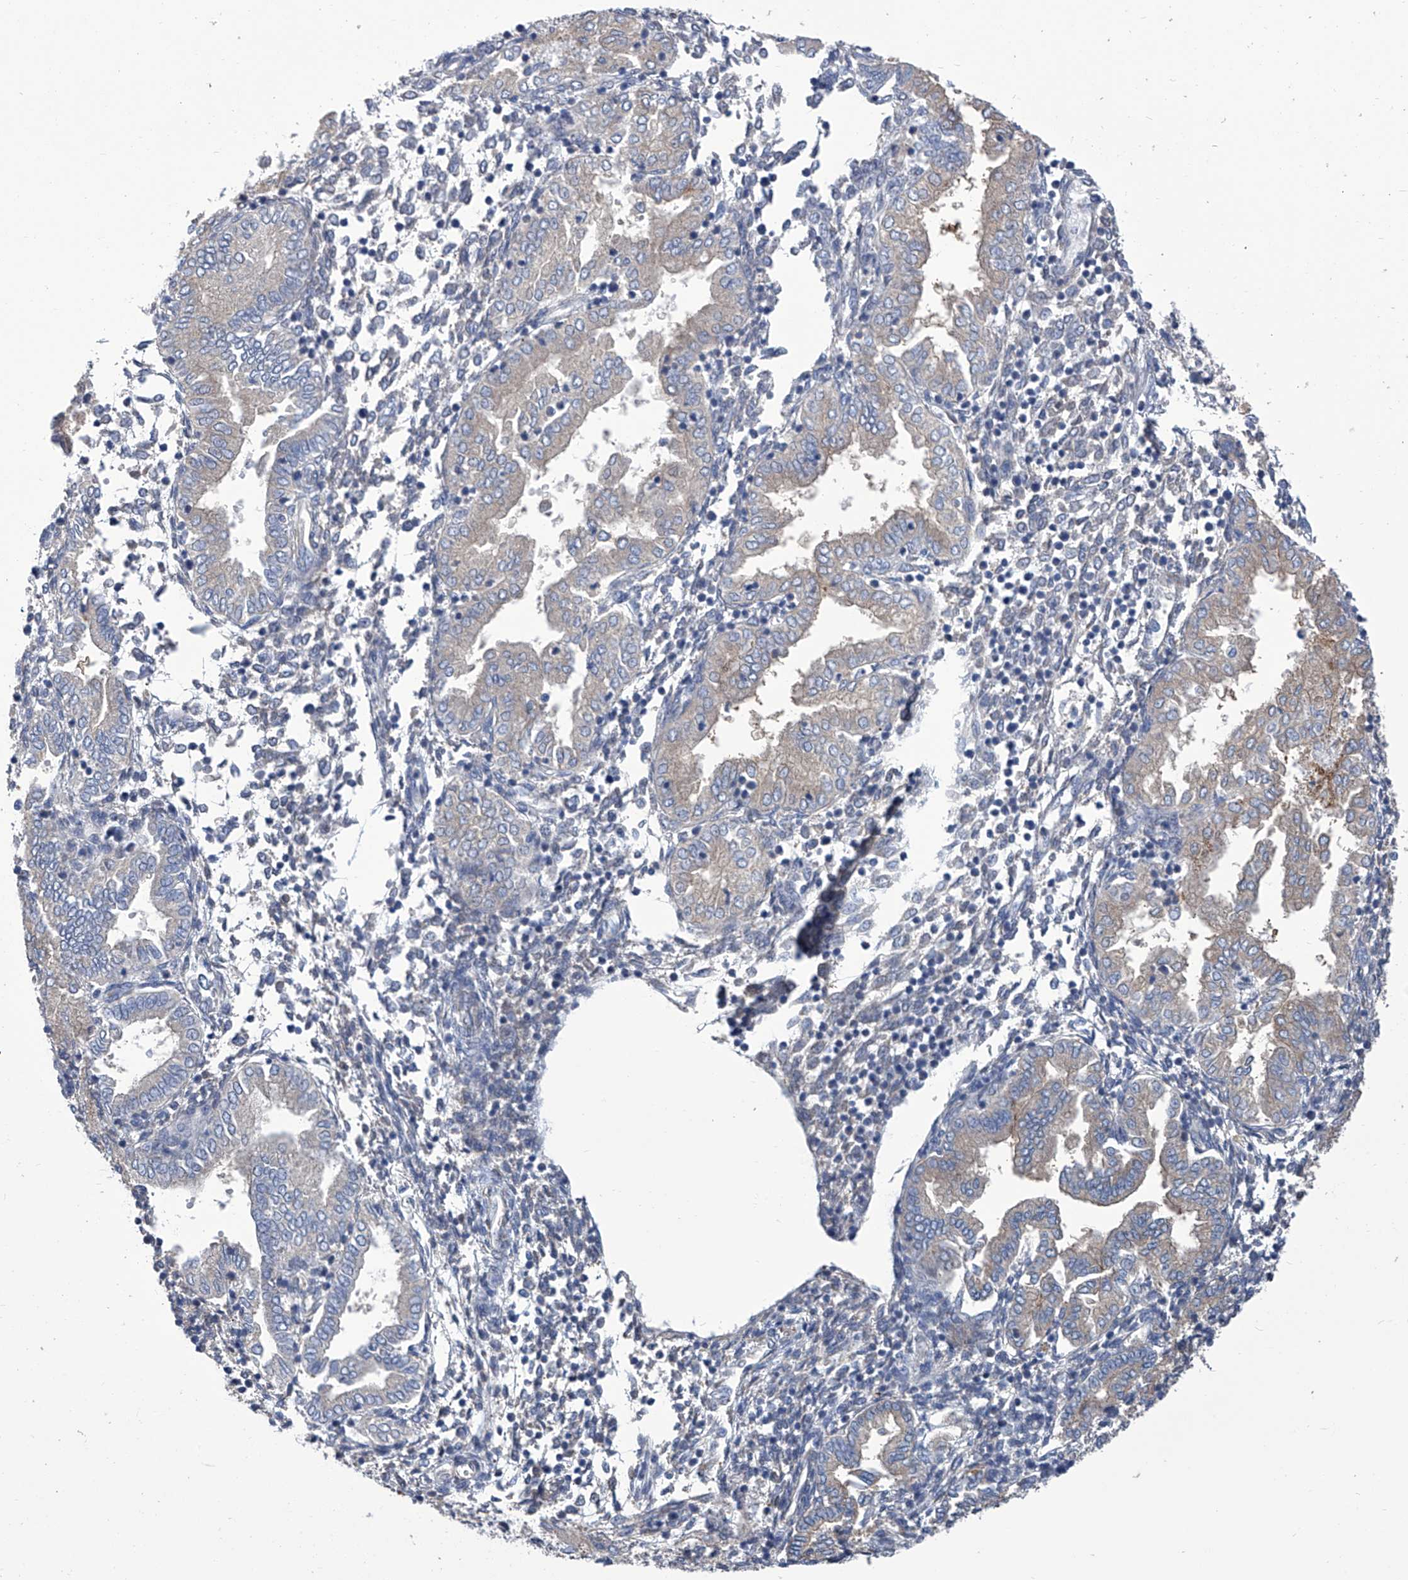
{"staining": {"intensity": "negative", "quantity": "none", "location": "none"}, "tissue": "endometrium", "cell_type": "Cells in endometrial stroma", "image_type": "normal", "snomed": [{"axis": "morphology", "description": "Normal tissue, NOS"}, {"axis": "topography", "description": "Endometrium"}], "caption": "Endometrium stained for a protein using IHC shows no positivity cells in endometrial stroma.", "gene": "SMS", "patient": {"sex": "female", "age": 53}}